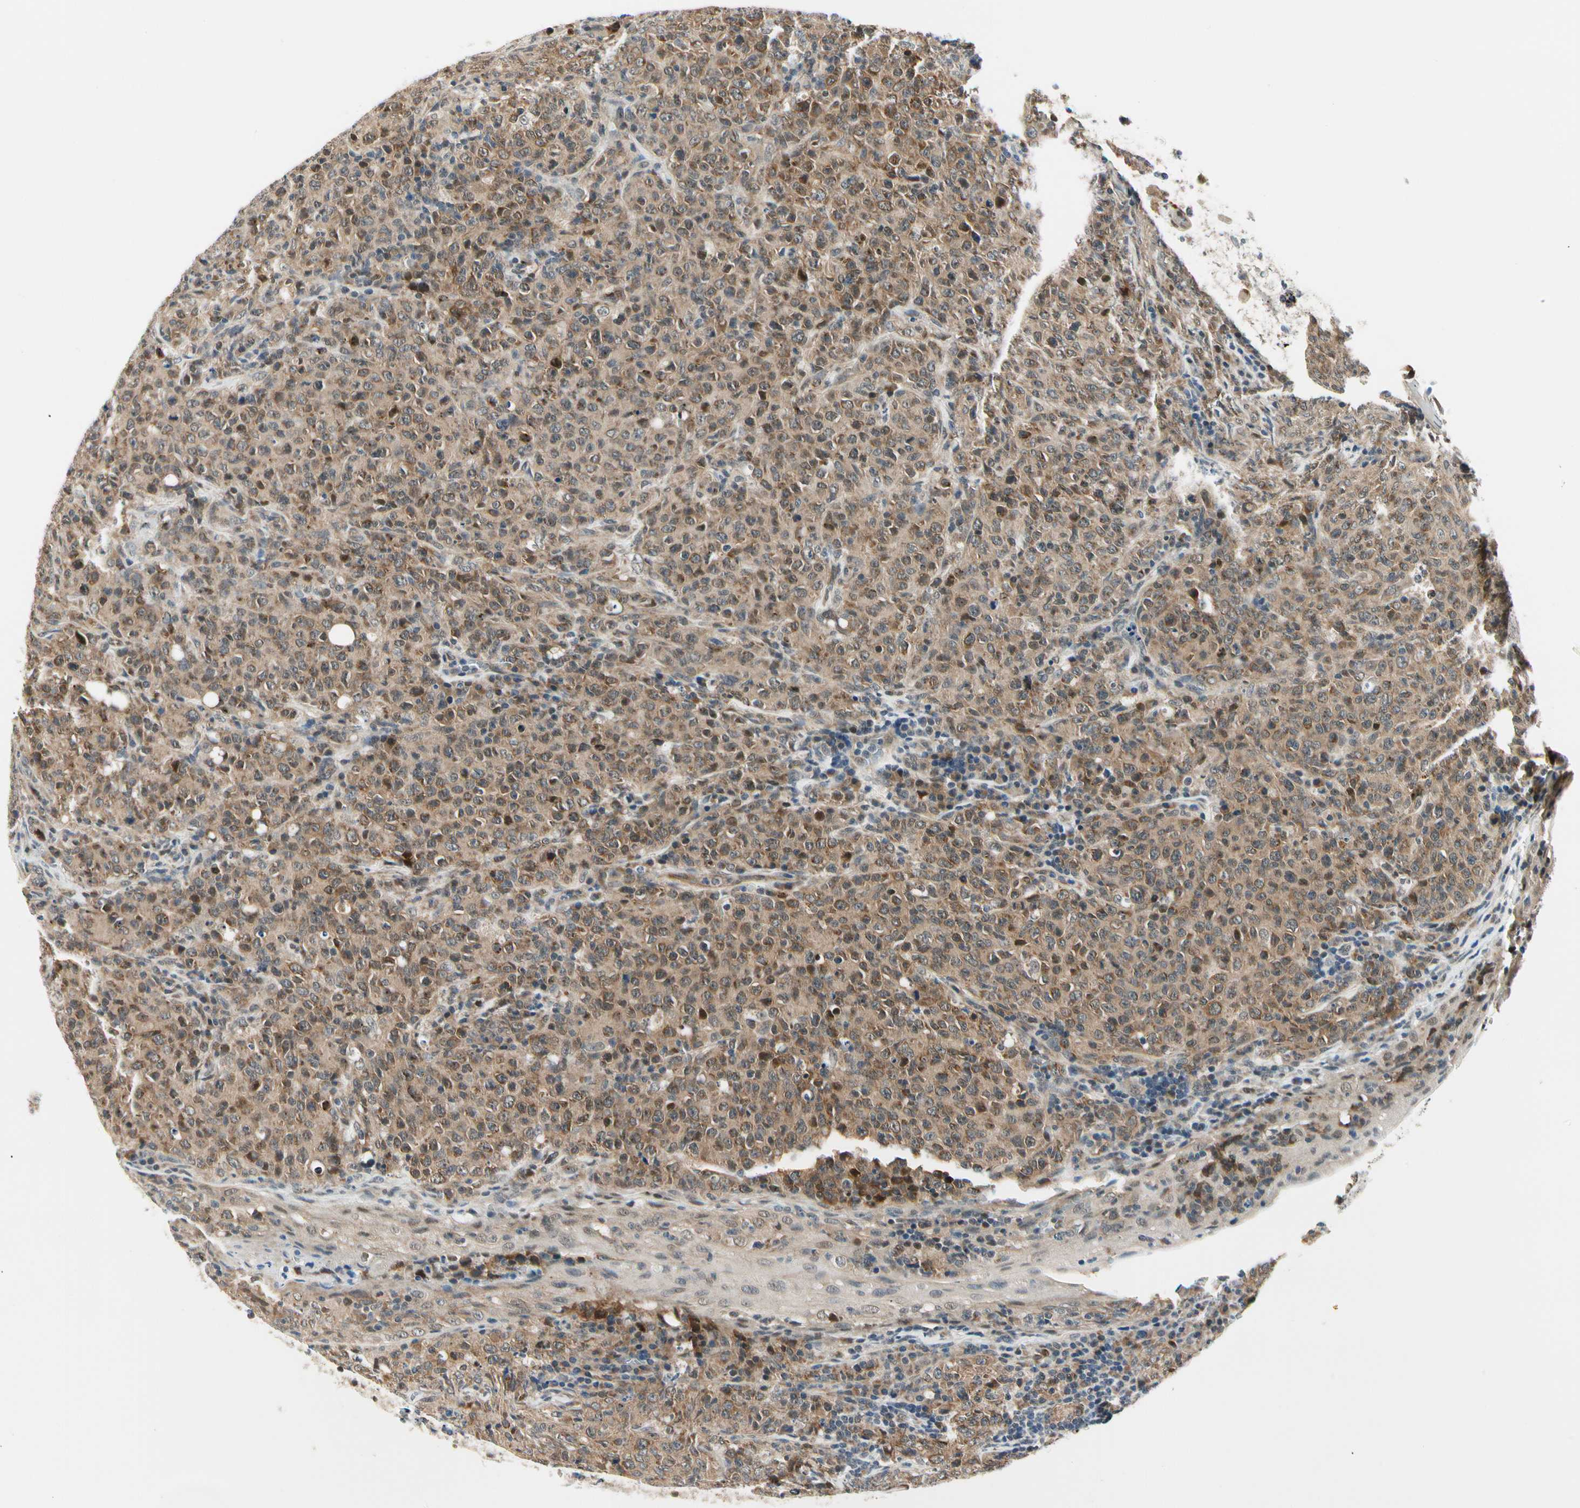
{"staining": {"intensity": "moderate", "quantity": ">75%", "location": "cytoplasmic/membranous"}, "tissue": "lymphoma", "cell_type": "Tumor cells", "image_type": "cancer", "snomed": [{"axis": "morphology", "description": "Malignant lymphoma, non-Hodgkin's type, High grade"}, {"axis": "topography", "description": "Tonsil"}], "caption": "This is a photomicrograph of immunohistochemistry staining of malignant lymphoma, non-Hodgkin's type (high-grade), which shows moderate positivity in the cytoplasmic/membranous of tumor cells.", "gene": "PDK2", "patient": {"sex": "female", "age": 36}}